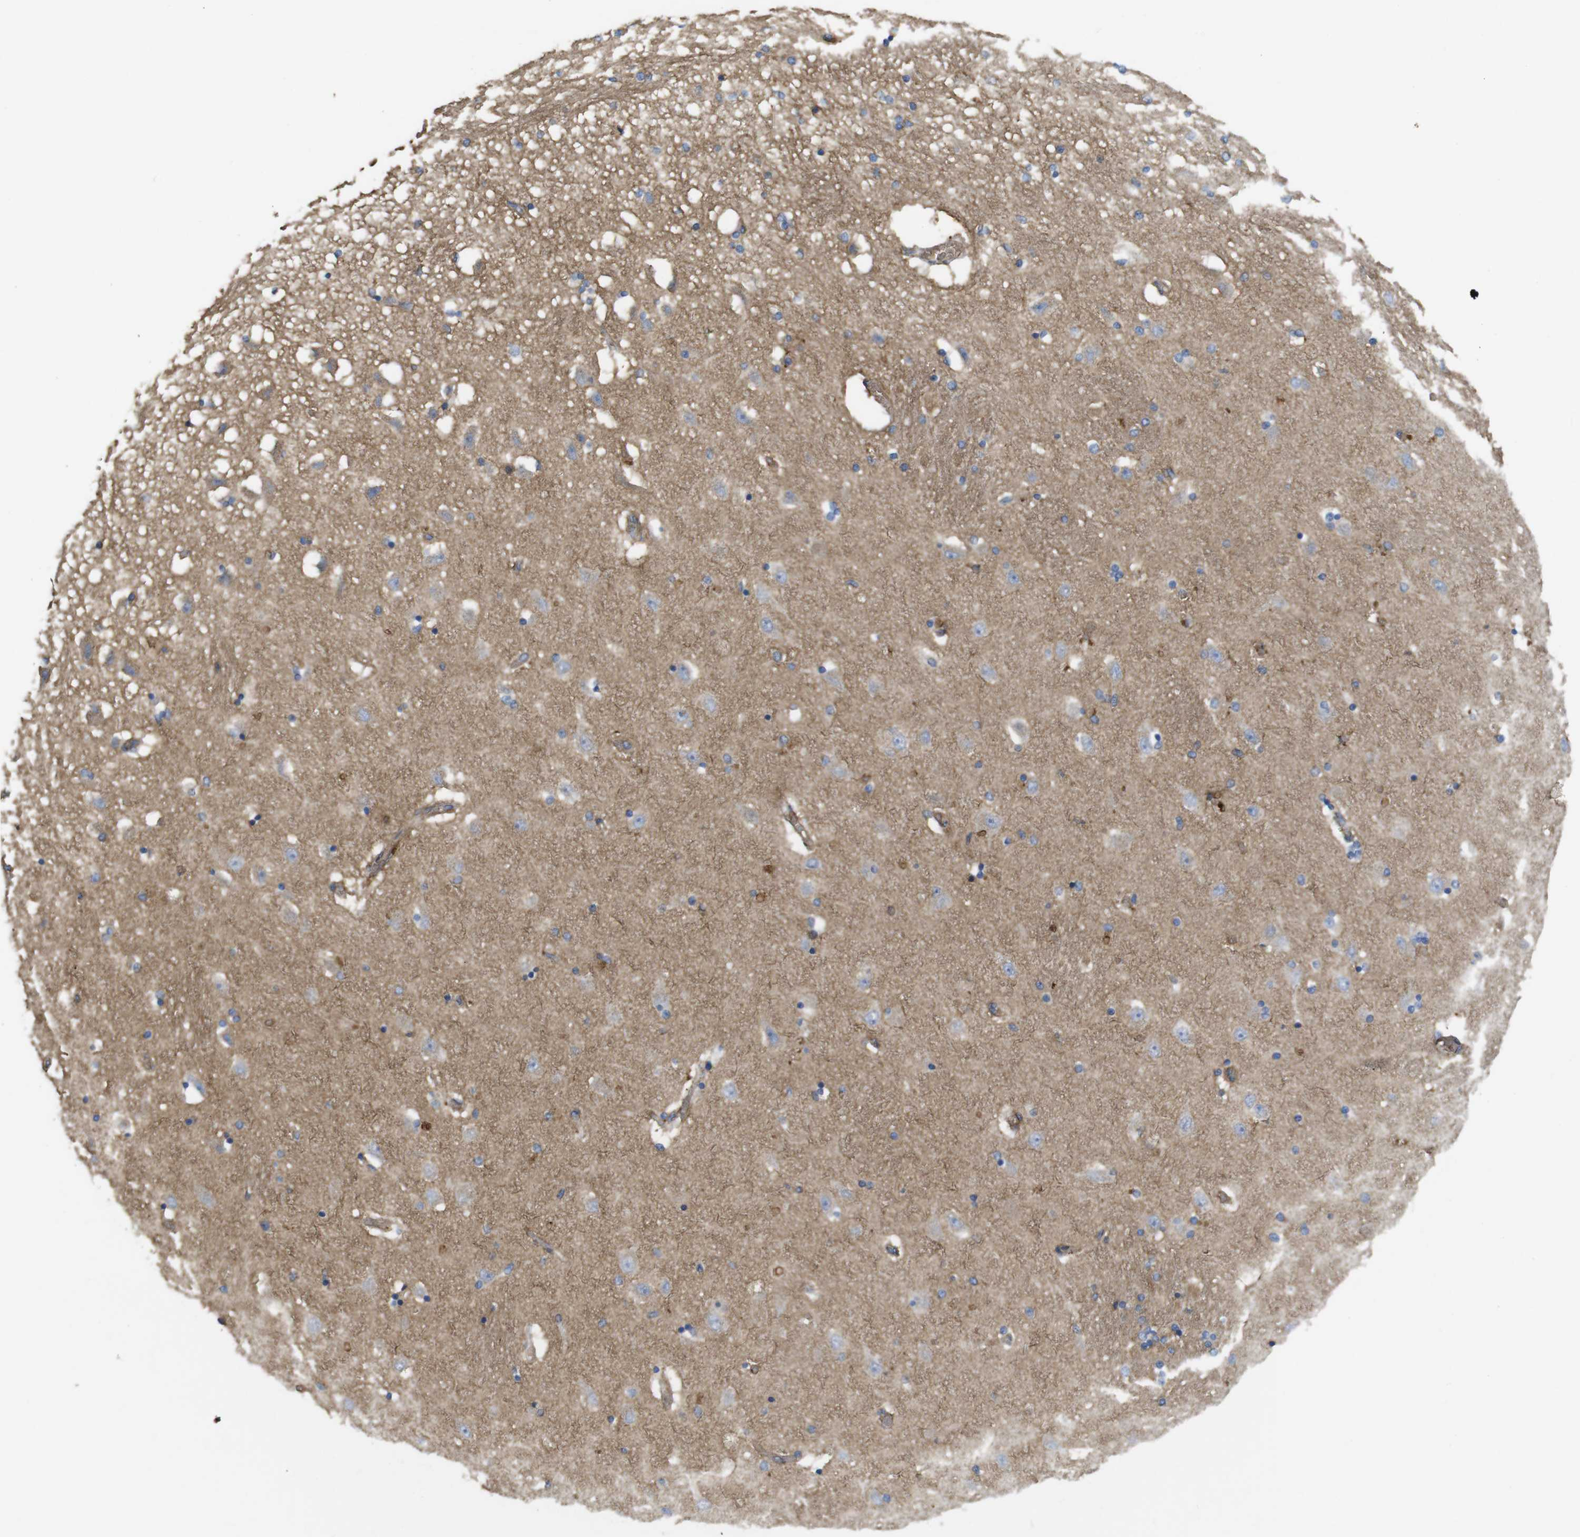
{"staining": {"intensity": "negative", "quantity": "none", "location": "none"}, "tissue": "hippocampus", "cell_type": "Glial cells", "image_type": "normal", "snomed": [{"axis": "morphology", "description": "Normal tissue, NOS"}, {"axis": "topography", "description": "Hippocampus"}], "caption": "The image exhibits no staining of glial cells in normal hippocampus. (Stains: DAB (3,3'-diaminobenzidine) immunohistochemistry with hematoxylin counter stain, Microscopy: brightfield microscopy at high magnification).", "gene": "CYBRD1", "patient": {"sex": "female", "age": 54}}